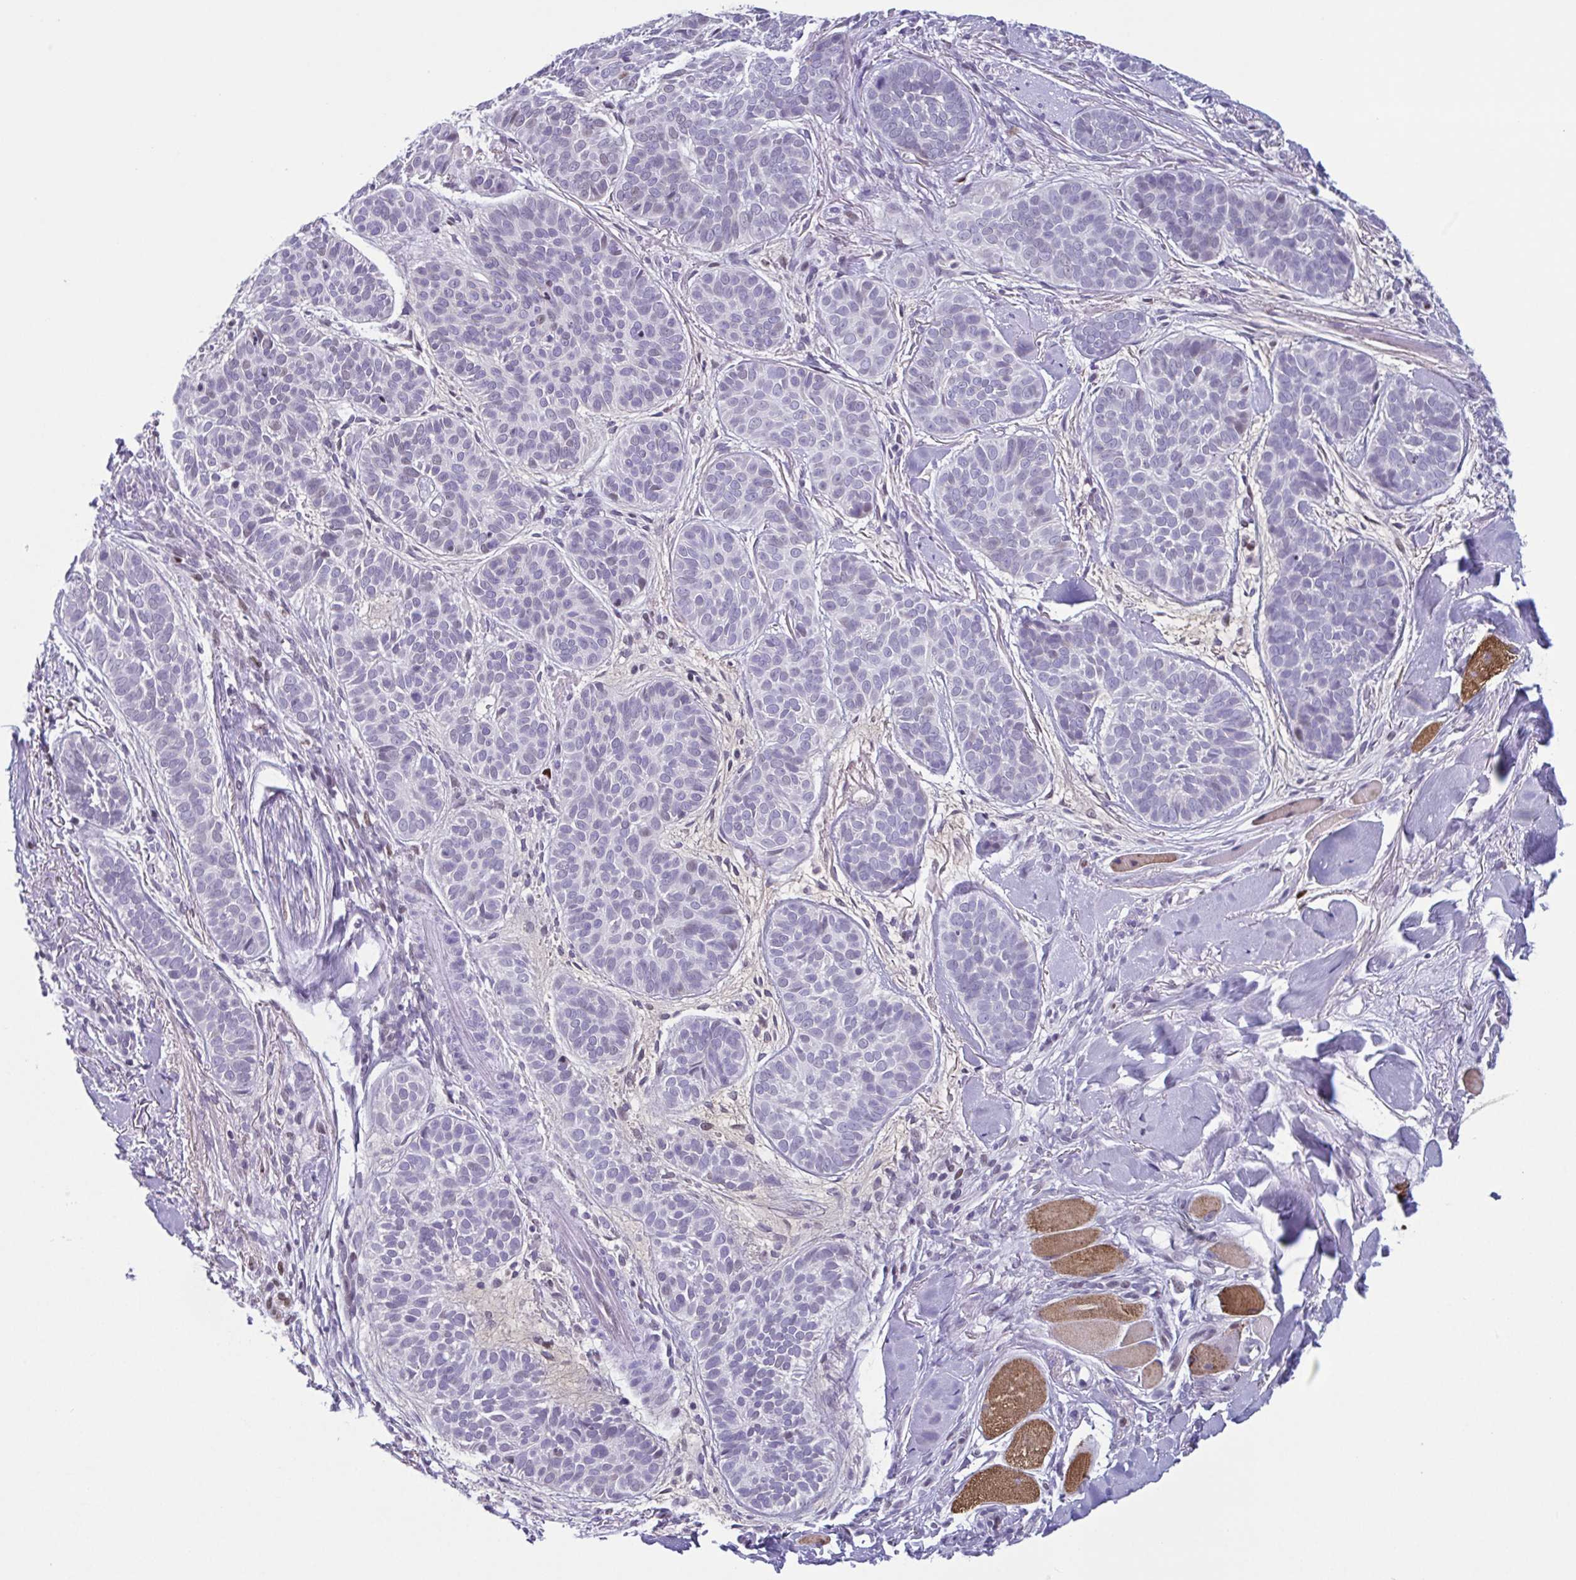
{"staining": {"intensity": "negative", "quantity": "none", "location": "none"}, "tissue": "skin cancer", "cell_type": "Tumor cells", "image_type": "cancer", "snomed": [{"axis": "morphology", "description": "Basal cell carcinoma"}, {"axis": "topography", "description": "Skin"}, {"axis": "topography", "description": "Skin of nose"}], "caption": "Tumor cells show no significant protein staining in skin cancer (basal cell carcinoma).", "gene": "IRF1", "patient": {"sex": "female", "age": 81}}